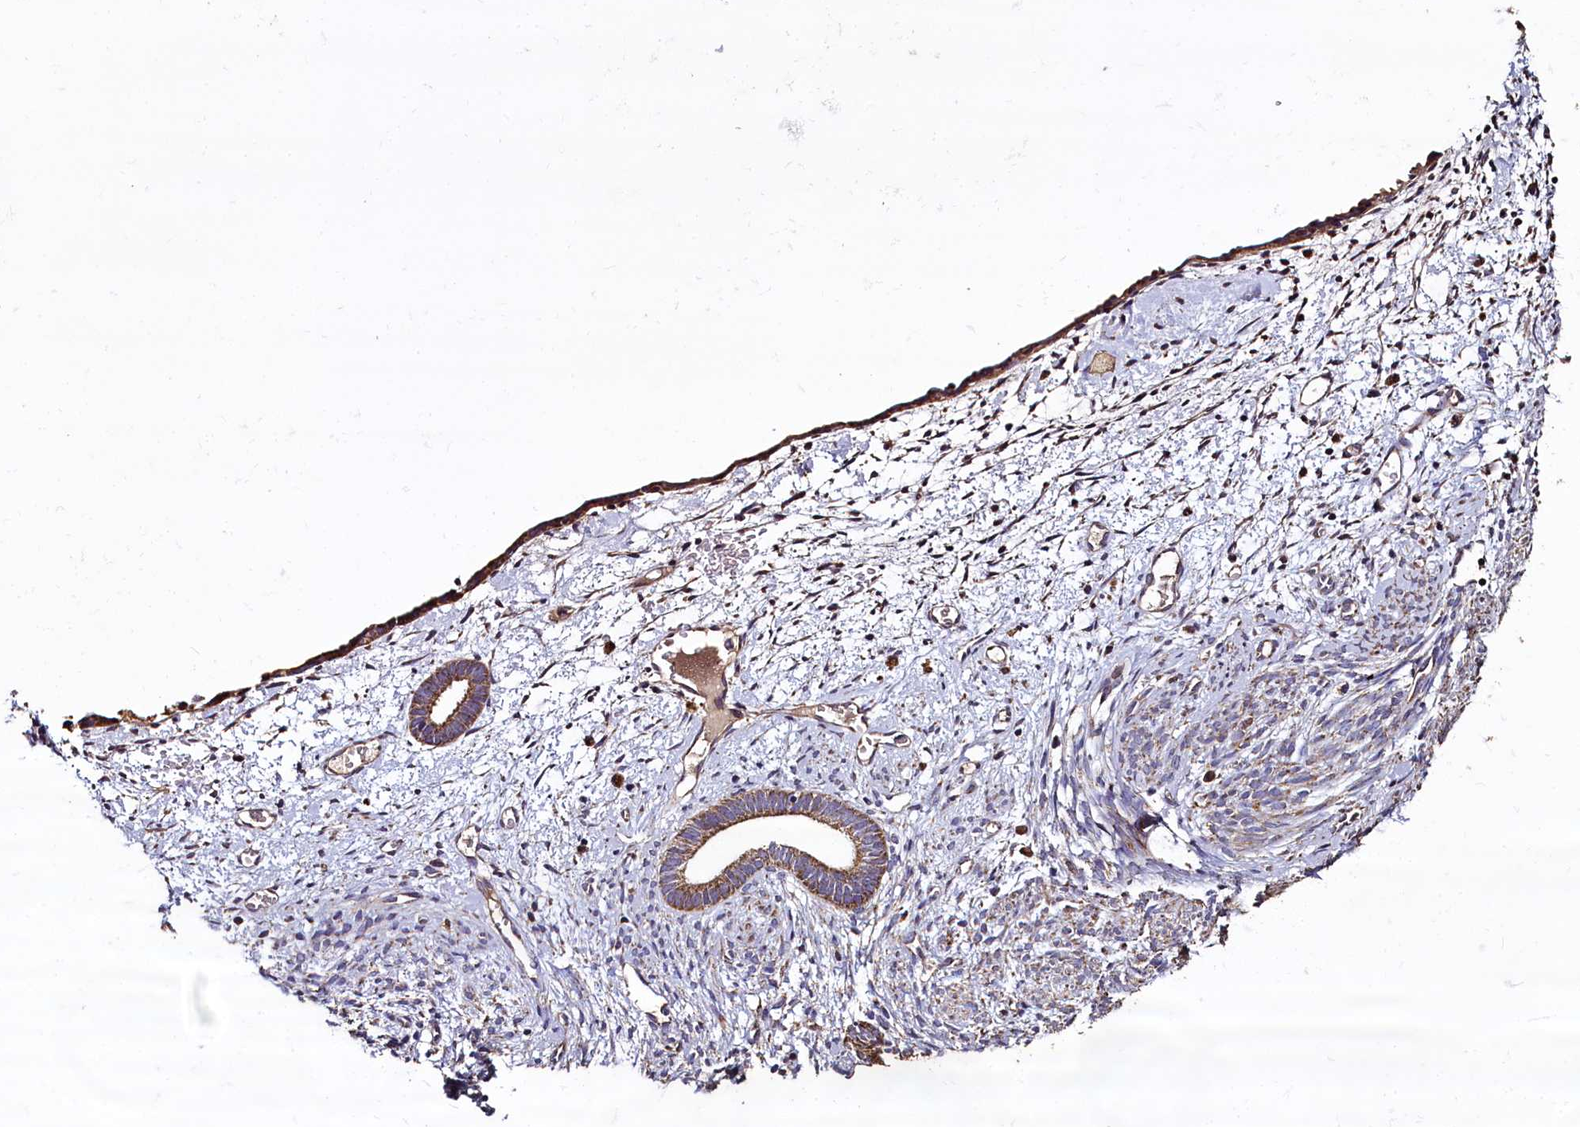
{"staining": {"intensity": "negative", "quantity": "none", "location": "none"}, "tissue": "endometrium", "cell_type": "Cells in endometrial stroma", "image_type": "normal", "snomed": [{"axis": "morphology", "description": "Normal tissue, NOS"}, {"axis": "morphology", "description": "Adenocarcinoma, NOS"}, {"axis": "topography", "description": "Endometrium"}], "caption": "Protein analysis of unremarkable endometrium demonstrates no significant positivity in cells in endometrial stroma. The staining is performed using DAB (3,3'-diaminobenzidine) brown chromogen with nuclei counter-stained in using hematoxylin.", "gene": "COQ9", "patient": {"sex": "female", "age": 57}}